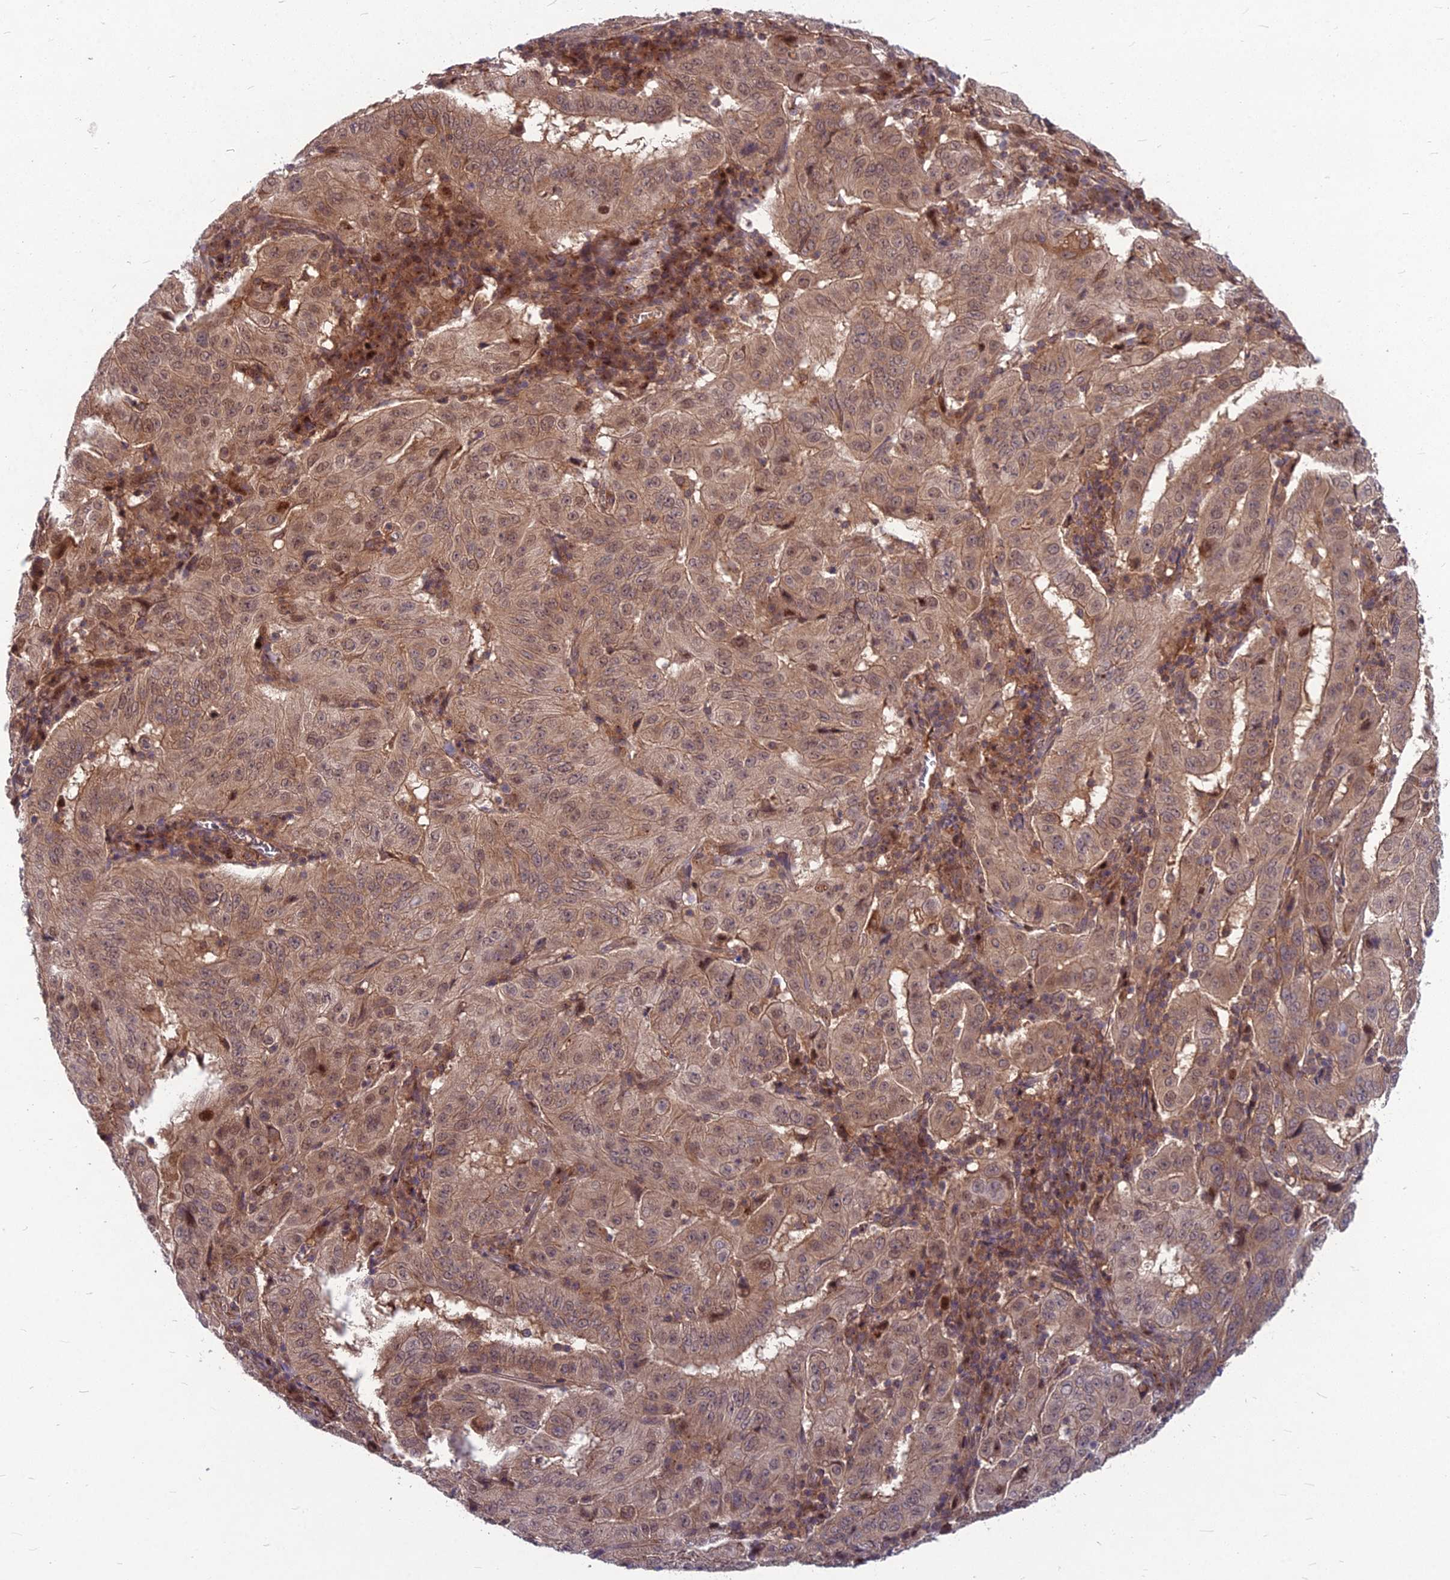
{"staining": {"intensity": "moderate", "quantity": ">75%", "location": "cytoplasmic/membranous,nuclear"}, "tissue": "pancreatic cancer", "cell_type": "Tumor cells", "image_type": "cancer", "snomed": [{"axis": "morphology", "description": "Adenocarcinoma, NOS"}, {"axis": "topography", "description": "Pancreas"}], "caption": "This is an image of immunohistochemistry staining of pancreatic adenocarcinoma, which shows moderate positivity in the cytoplasmic/membranous and nuclear of tumor cells.", "gene": "MFSD8", "patient": {"sex": "male", "age": 63}}